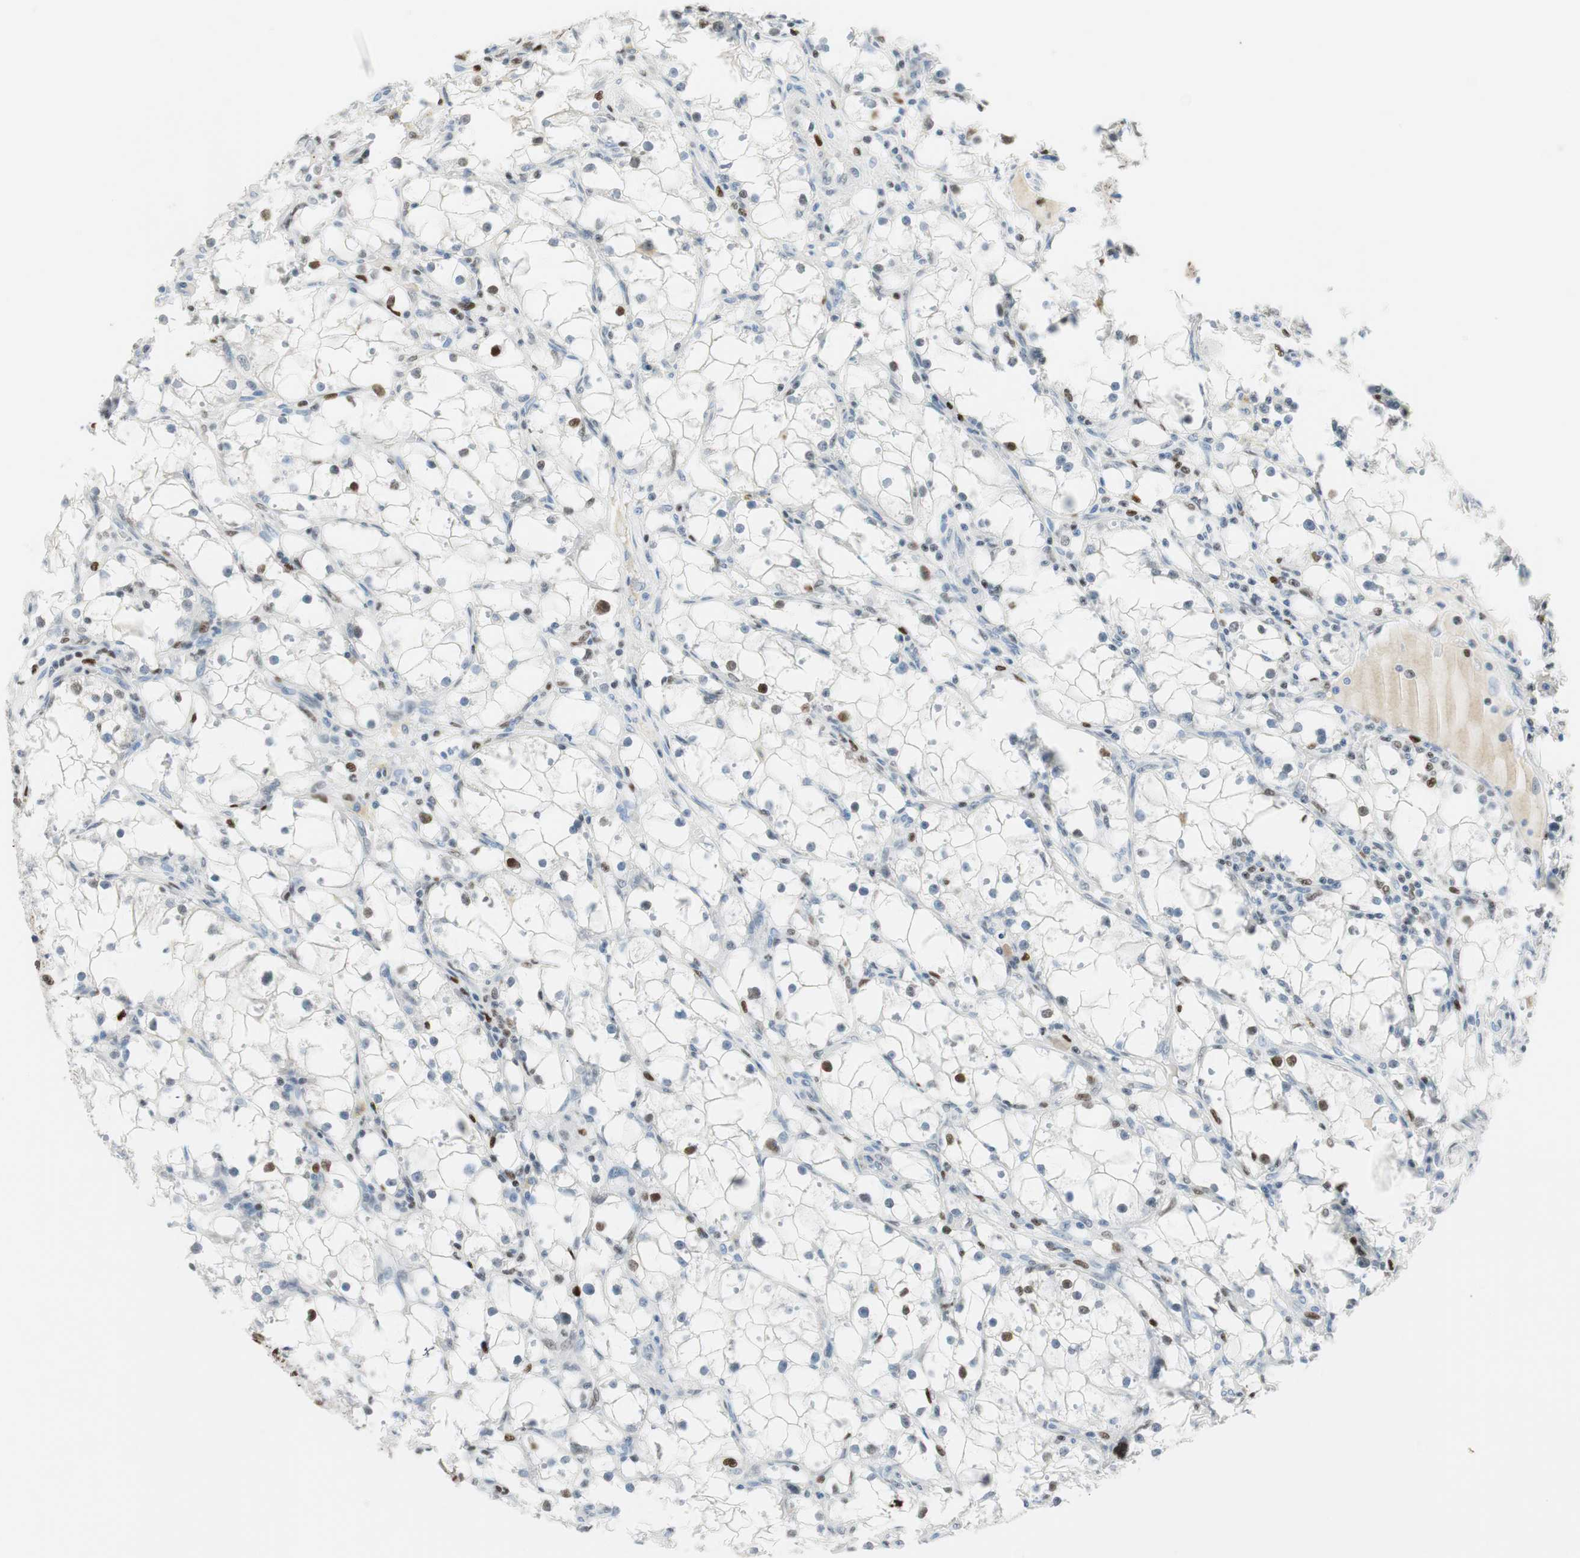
{"staining": {"intensity": "weak", "quantity": "<25%", "location": "nuclear"}, "tissue": "renal cancer", "cell_type": "Tumor cells", "image_type": "cancer", "snomed": [{"axis": "morphology", "description": "Adenocarcinoma, NOS"}, {"axis": "topography", "description": "Kidney"}], "caption": "Tumor cells are negative for protein expression in human renal adenocarcinoma.", "gene": "EZH2", "patient": {"sex": "male", "age": 56}}